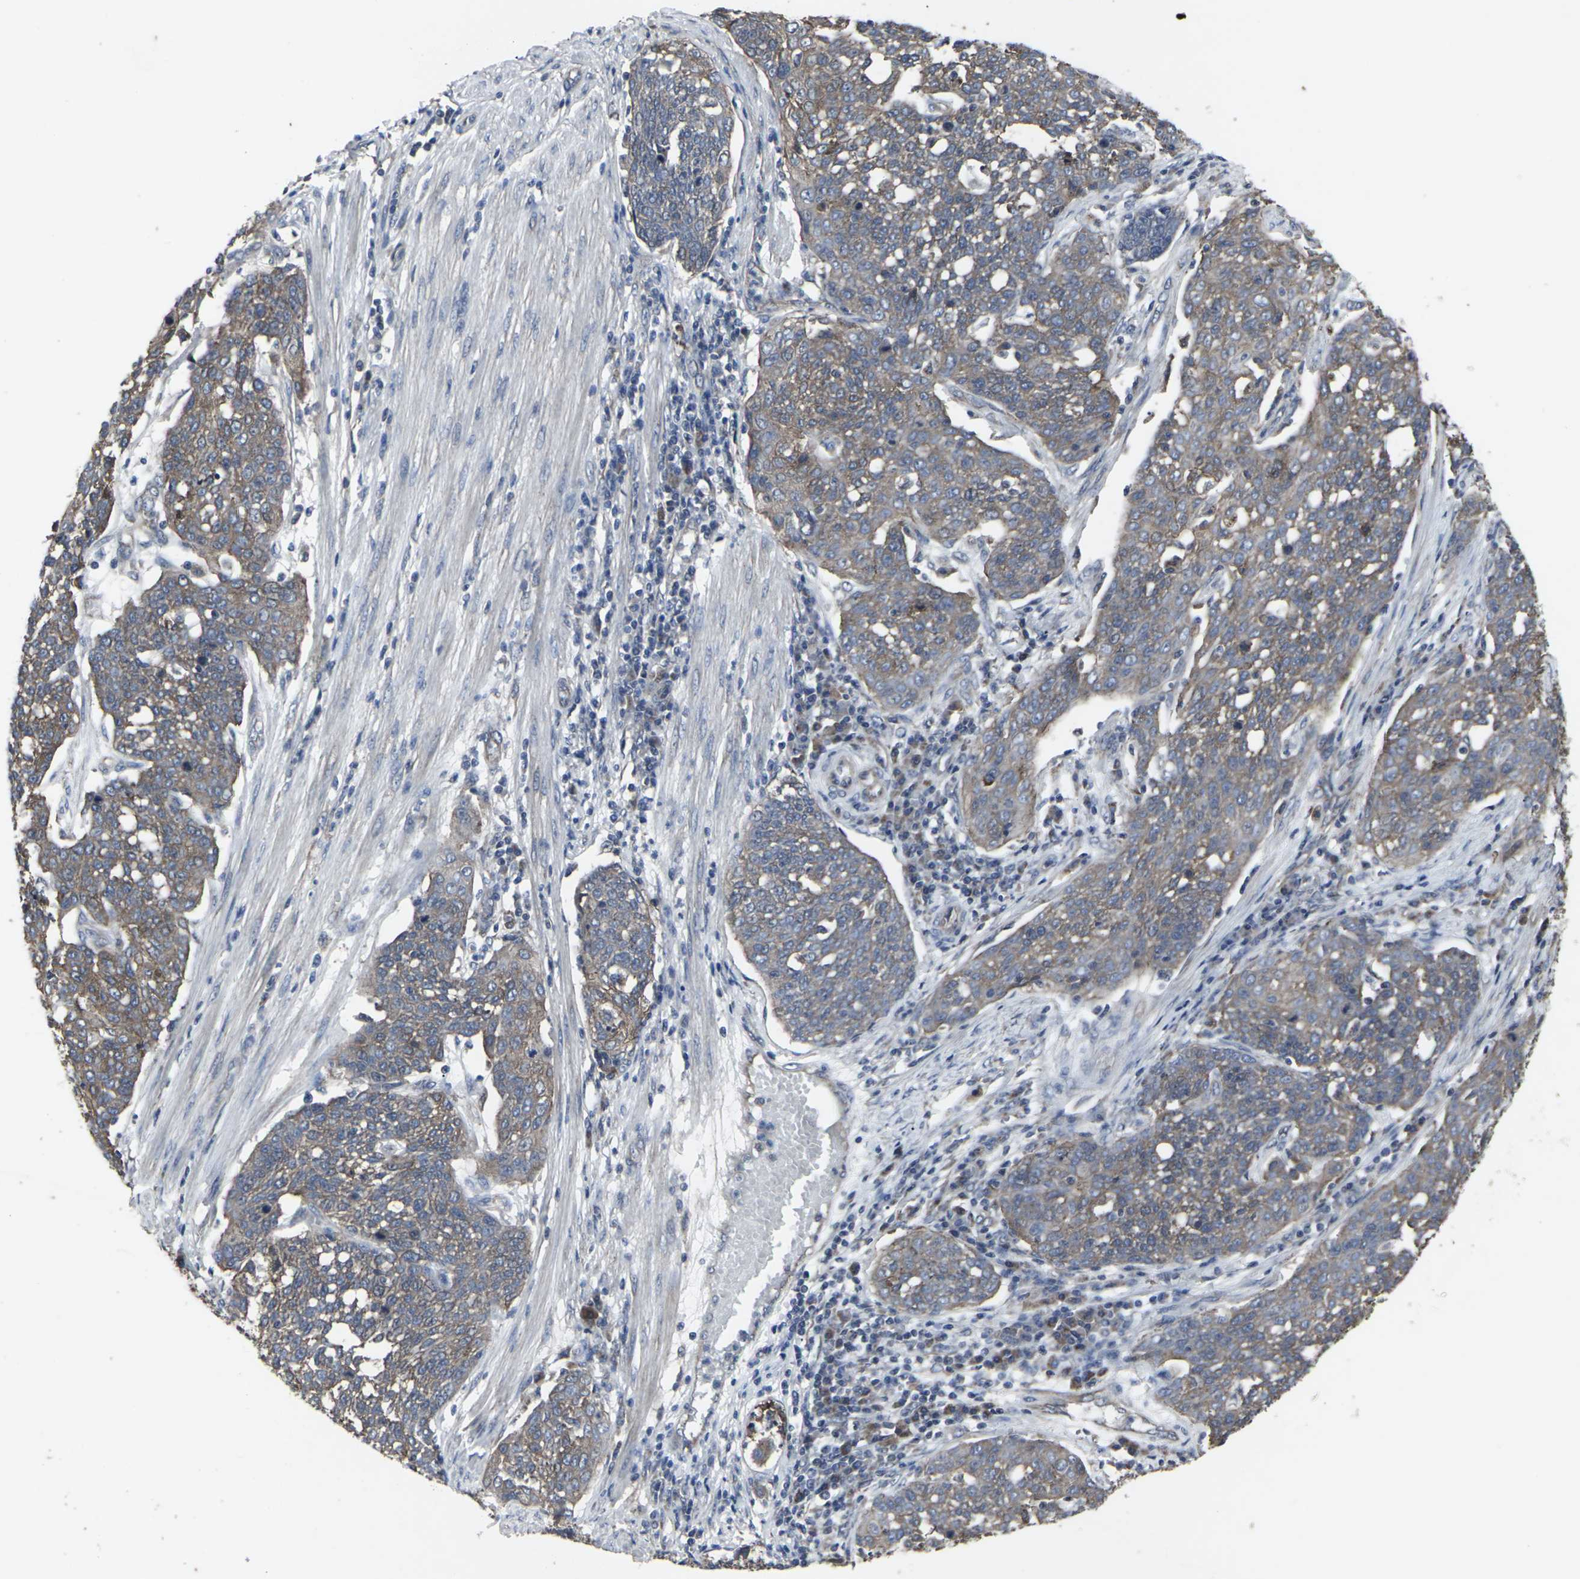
{"staining": {"intensity": "moderate", "quantity": ">75%", "location": "cytoplasmic/membranous"}, "tissue": "cervical cancer", "cell_type": "Tumor cells", "image_type": "cancer", "snomed": [{"axis": "morphology", "description": "Squamous cell carcinoma, NOS"}, {"axis": "topography", "description": "Cervix"}], "caption": "Moderate cytoplasmic/membranous protein positivity is present in approximately >75% of tumor cells in cervical cancer.", "gene": "MAPKAPK2", "patient": {"sex": "female", "age": 34}}